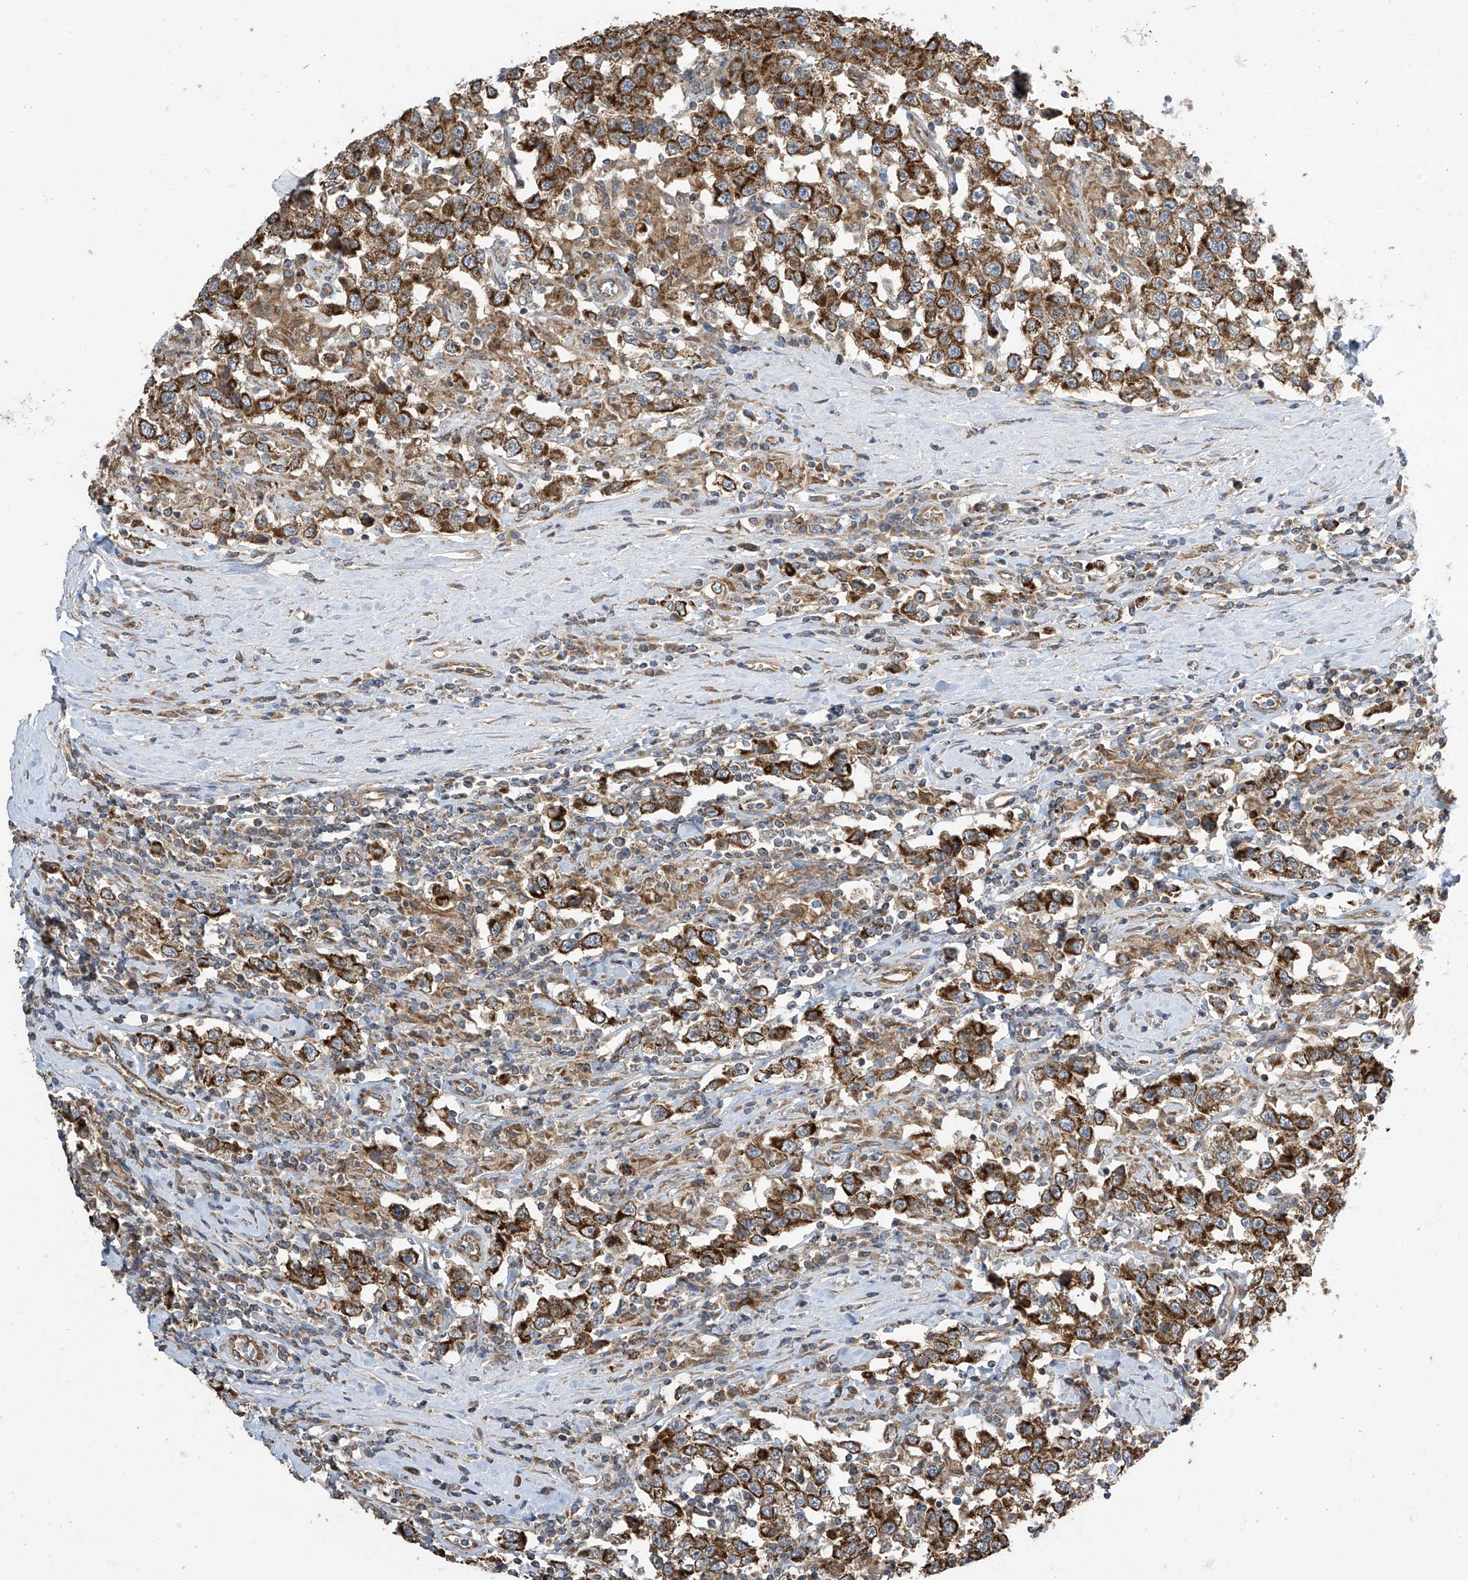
{"staining": {"intensity": "strong", "quantity": ">75%", "location": "cytoplasmic/membranous"}, "tissue": "testis cancer", "cell_type": "Tumor cells", "image_type": "cancer", "snomed": [{"axis": "morphology", "description": "Seminoma, NOS"}, {"axis": "topography", "description": "Testis"}], "caption": "Brown immunohistochemical staining in human testis seminoma shows strong cytoplasmic/membranous positivity in approximately >75% of tumor cells.", "gene": "PNPT1", "patient": {"sex": "male", "age": 41}}